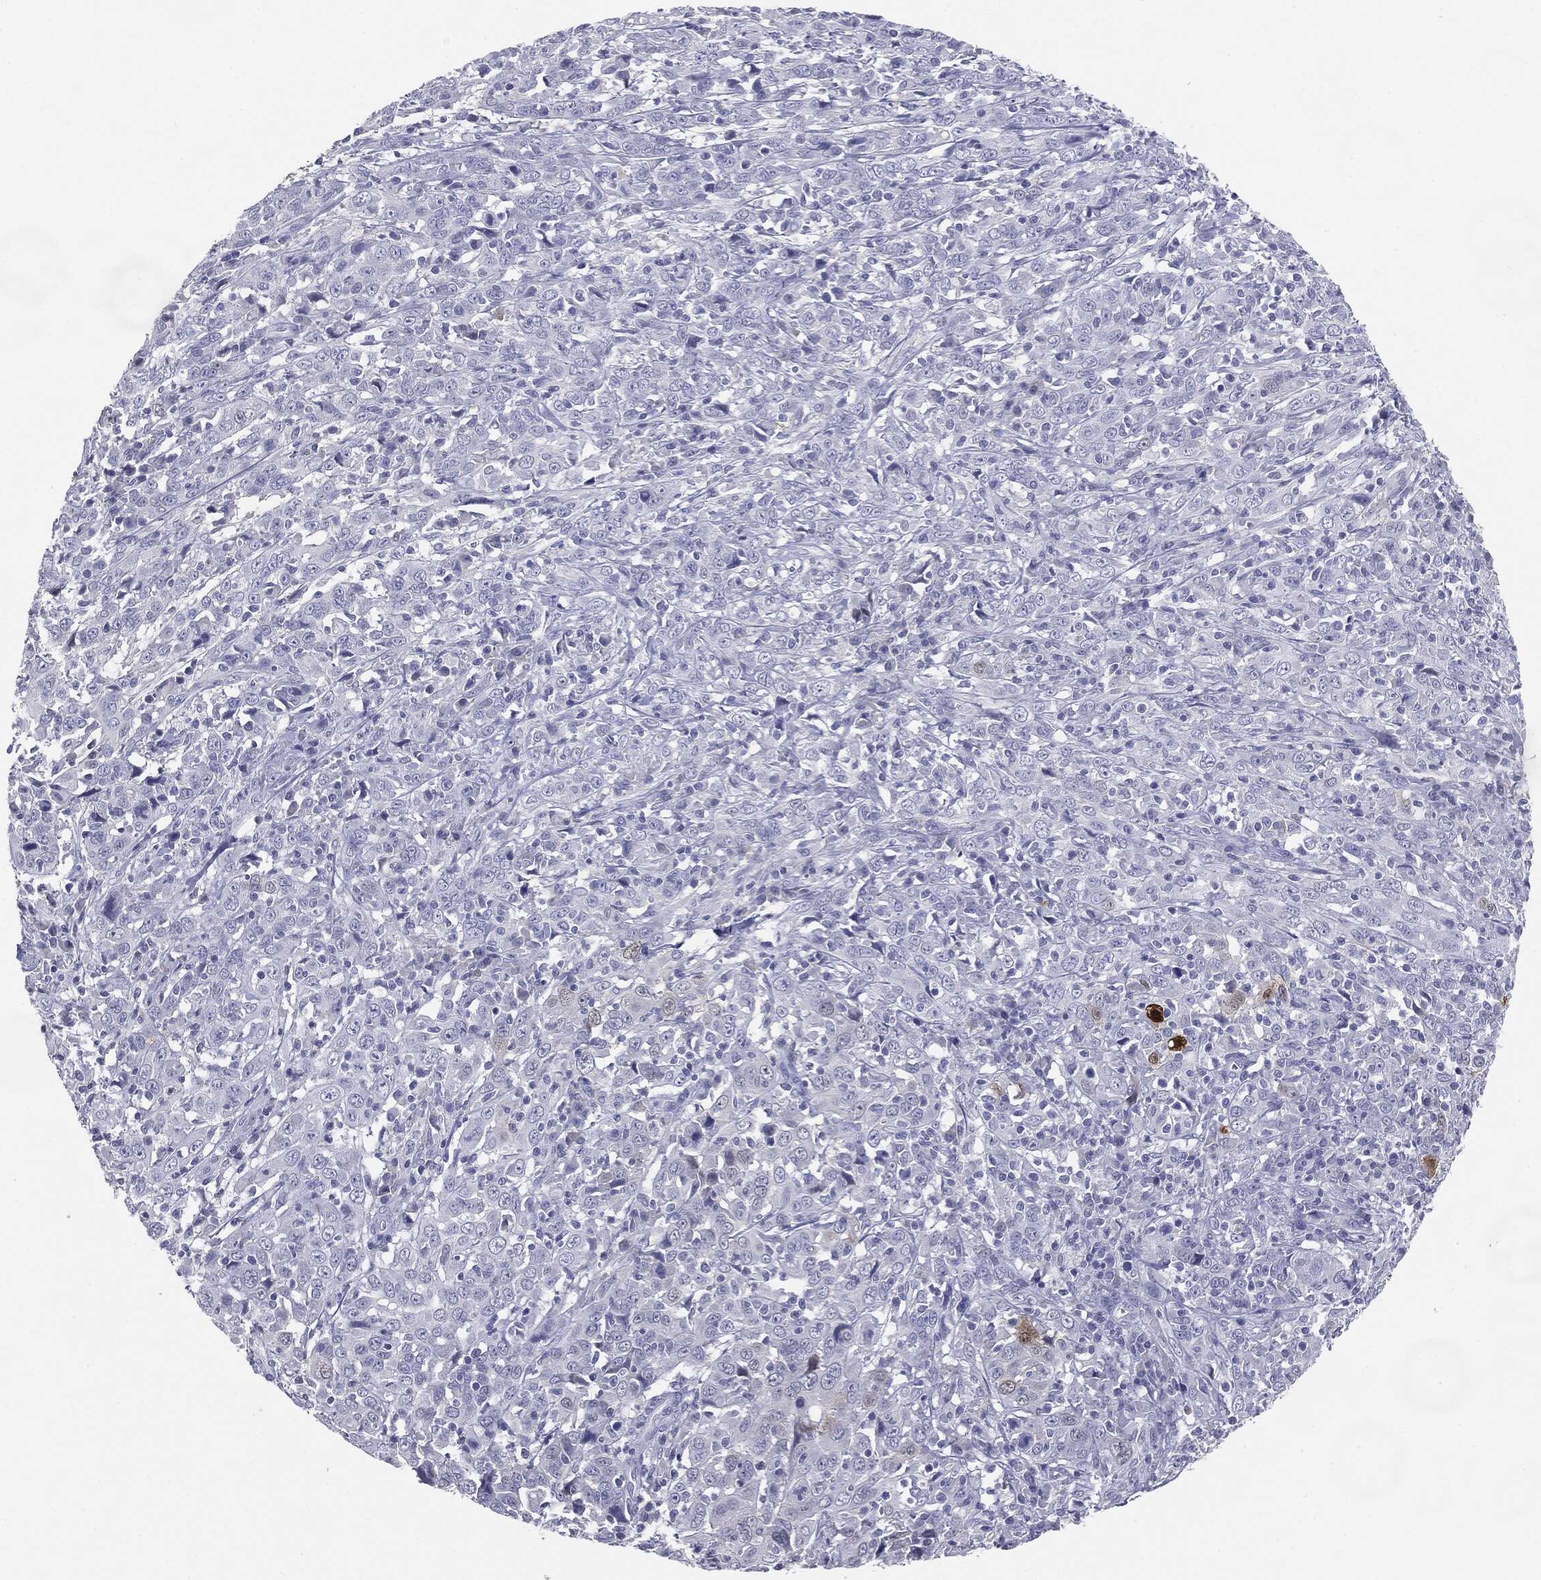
{"staining": {"intensity": "negative", "quantity": "none", "location": "none"}, "tissue": "cervical cancer", "cell_type": "Tumor cells", "image_type": "cancer", "snomed": [{"axis": "morphology", "description": "Squamous cell carcinoma, NOS"}, {"axis": "topography", "description": "Cervix"}], "caption": "This is an immunohistochemistry histopathology image of squamous cell carcinoma (cervical). There is no positivity in tumor cells.", "gene": "SERPINB4", "patient": {"sex": "female", "age": 46}}